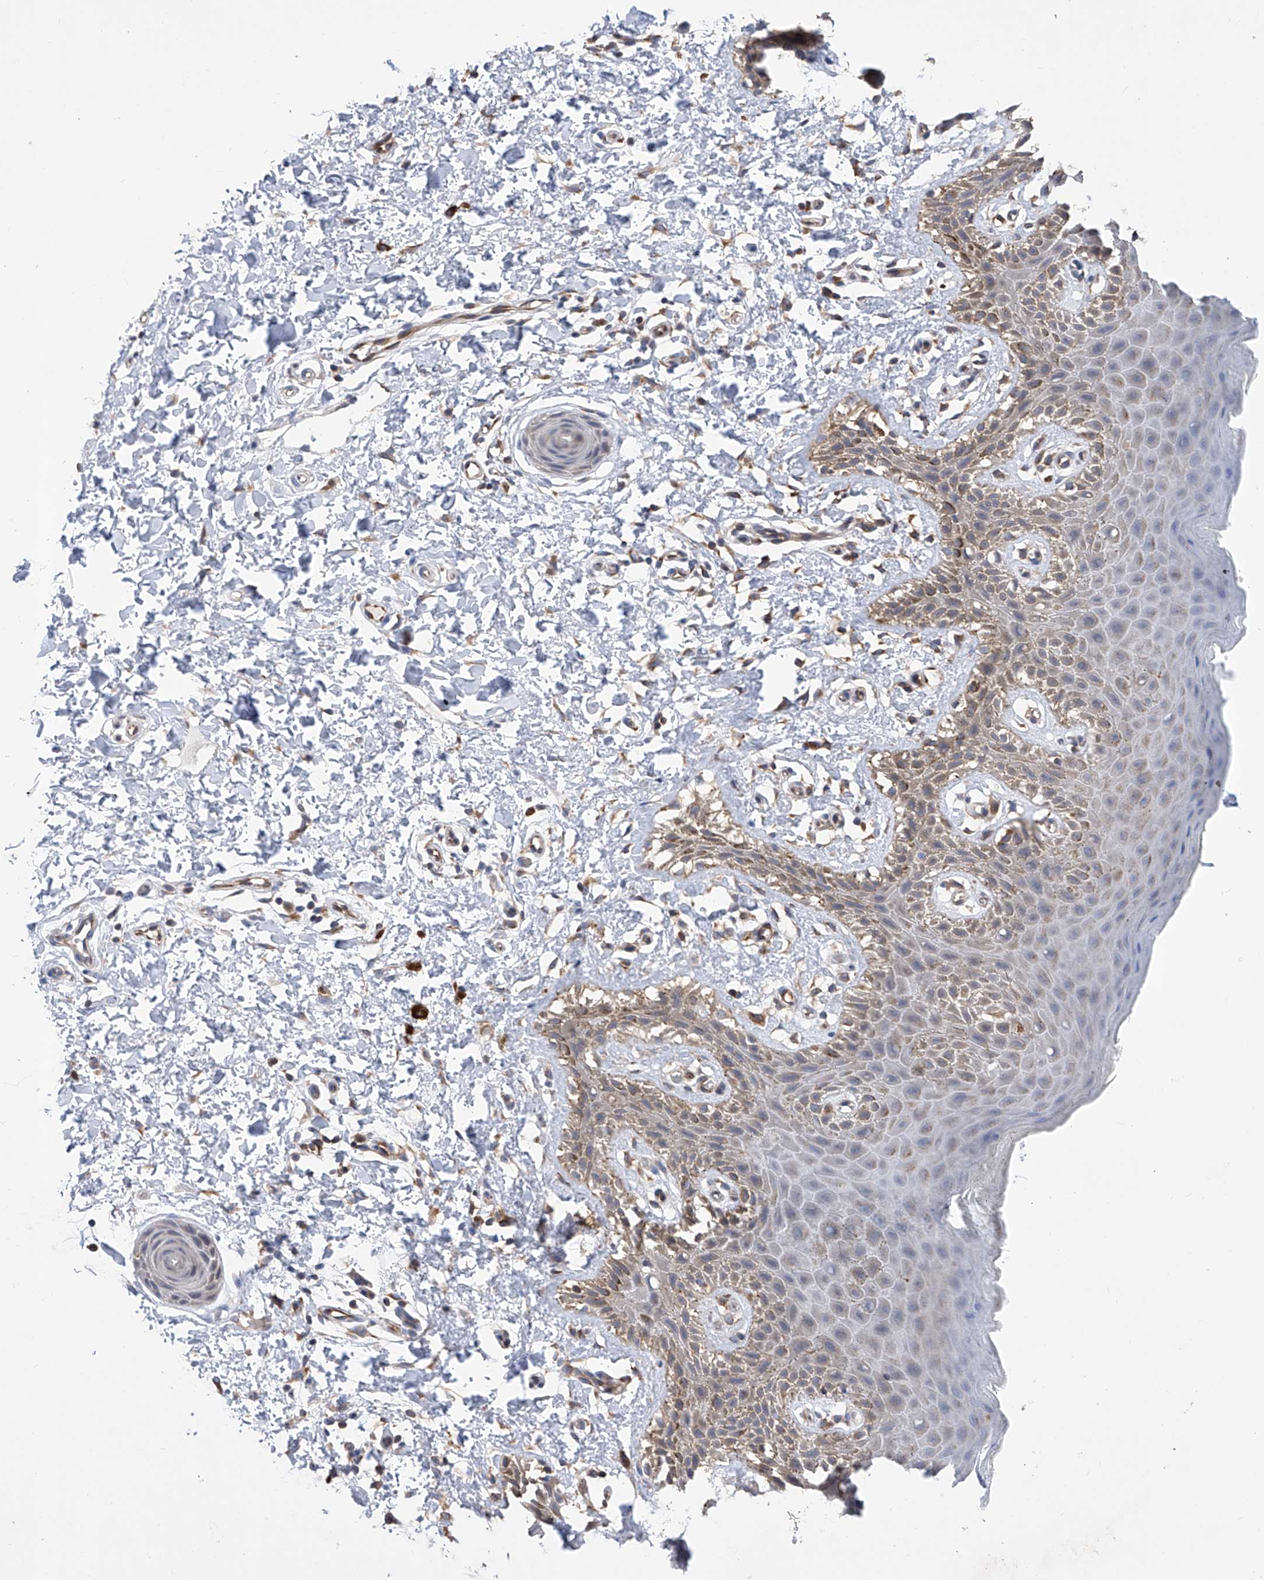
{"staining": {"intensity": "weak", "quantity": "25%-75%", "location": "cytoplasmic/membranous"}, "tissue": "skin", "cell_type": "Epidermal cells", "image_type": "normal", "snomed": [{"axis": "morphology", "description": "Normal tissue, NOS"}, {"axis": "topography", "description": "Anal"}], "caption": "Immunohistochemistry (IHC) of unremarkable human skin exhibits low levels of weak cytoplasmic/membranous staining in about 25%-75% of epidermal cells.", "gene": "SPATA20", "patient": {"sex": "male", "age": 44}}